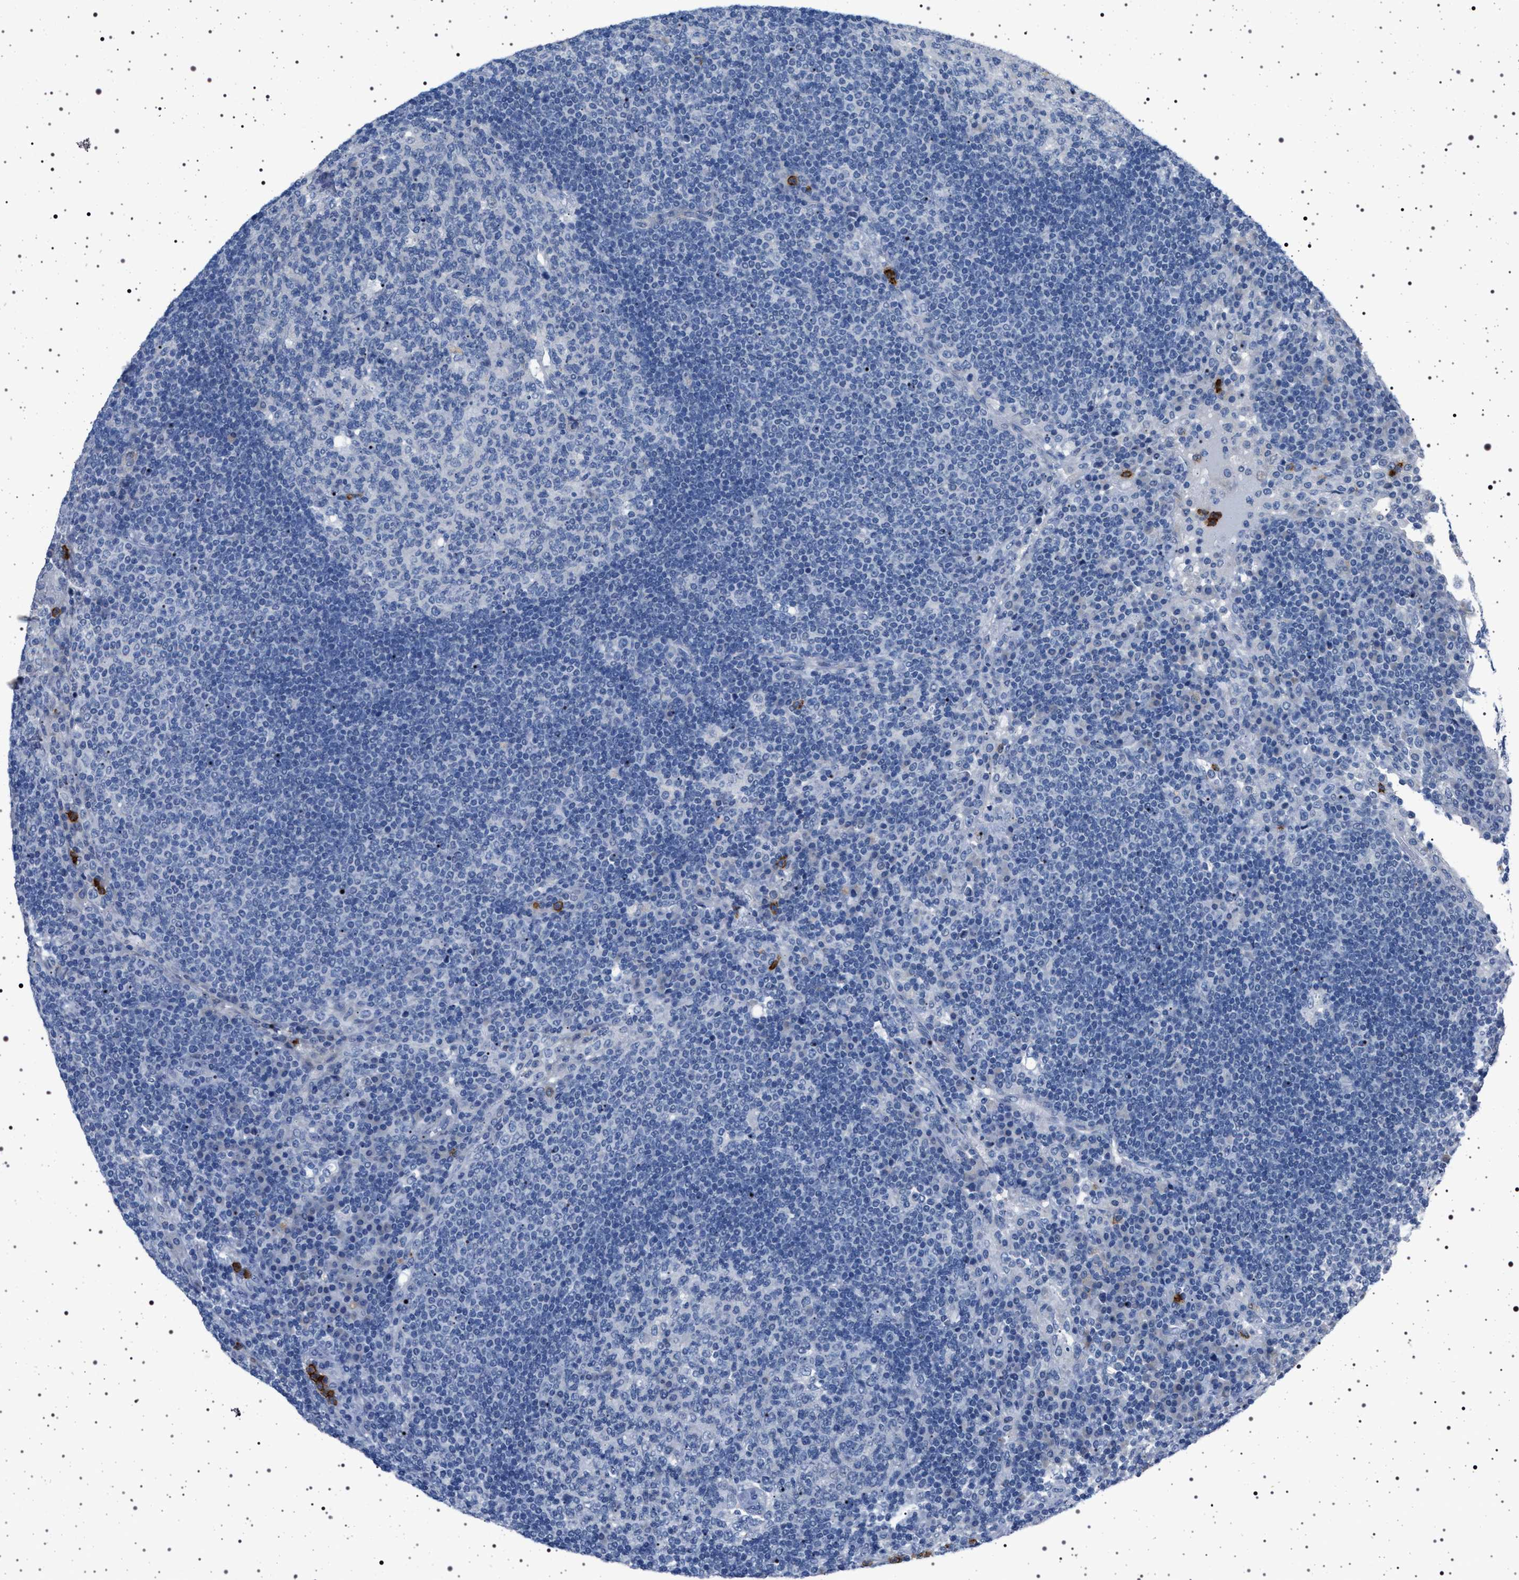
{"staining": {"intensity": "negative", "quantity": "none", "location": "none"}, "tissue": "lymph node", "cell_type": "Germinal center cells", "image_type": "normal", "snomed": [{"axis": "morphology", "description": "Normal tissue, NOS"}, {"axis": "topography", "description": "Lymph node"}], "caption": "Germinal center cells are negative for brown protein staining in unremarkable lymph node. (DAB (3,3'-diaminobenzidine) immunohistochemistry, high magnification).", "gene": "NAT9", "patient": {"sex": "female", "age": 53}}